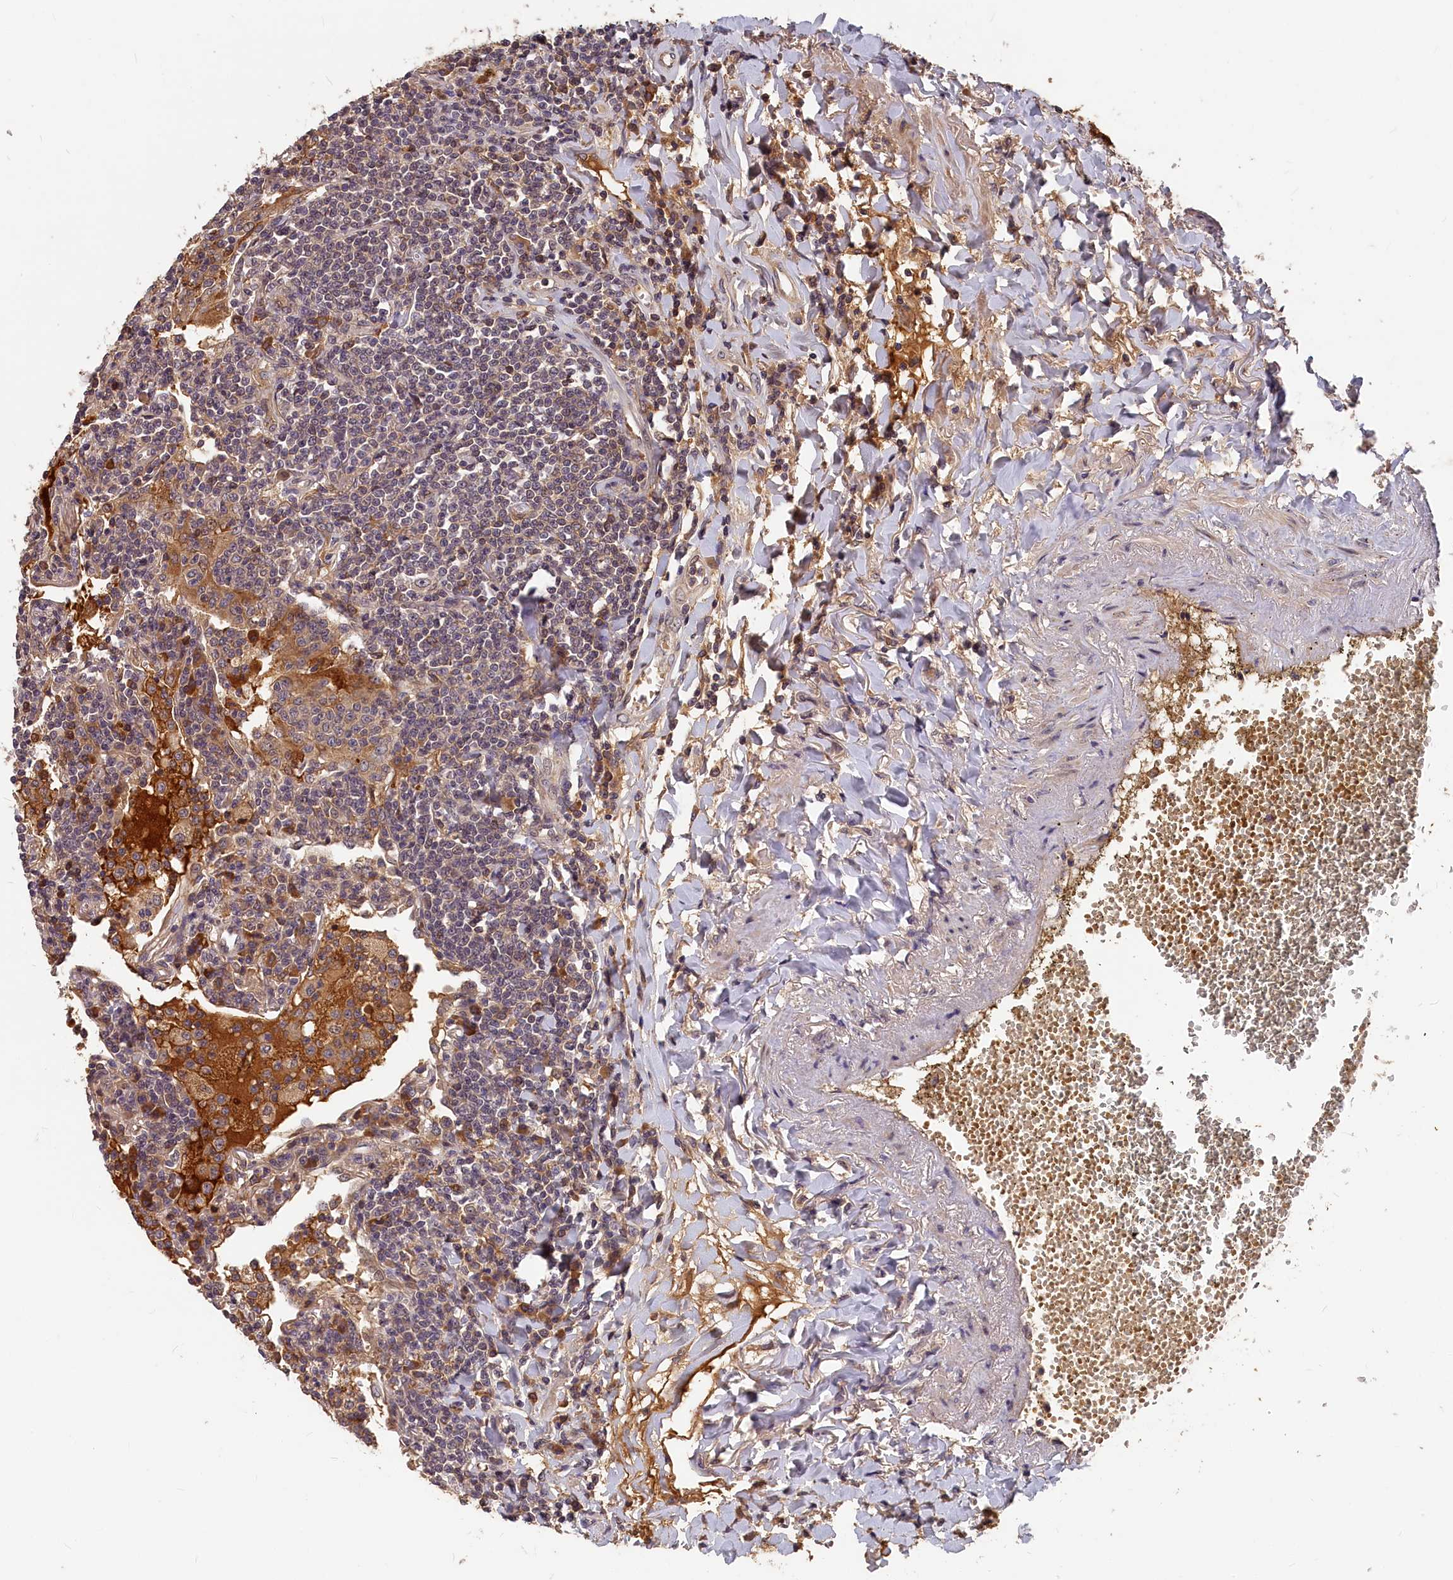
{"staining": {"intensity": "weak", "quantity": "<25%", "location": "cytoplasmic/membranous"}, "tissue": "lymphoma", "cell_type": "Tumor cells", "image_type": "cancer", "snomed": [{"axis": "morphology", "description": "Malignant lymphoma, non-Hodgkin's type, Low grade"}, {"axis": "topography", "description": "Lung"}], "caption": "Immunohistochemistry micrograph of human lymphoma stained for a protein (brown), which shows no expression in tumor cells.", "gene": "ITIH1", "patient": {"sex": "female", "age": 71}}